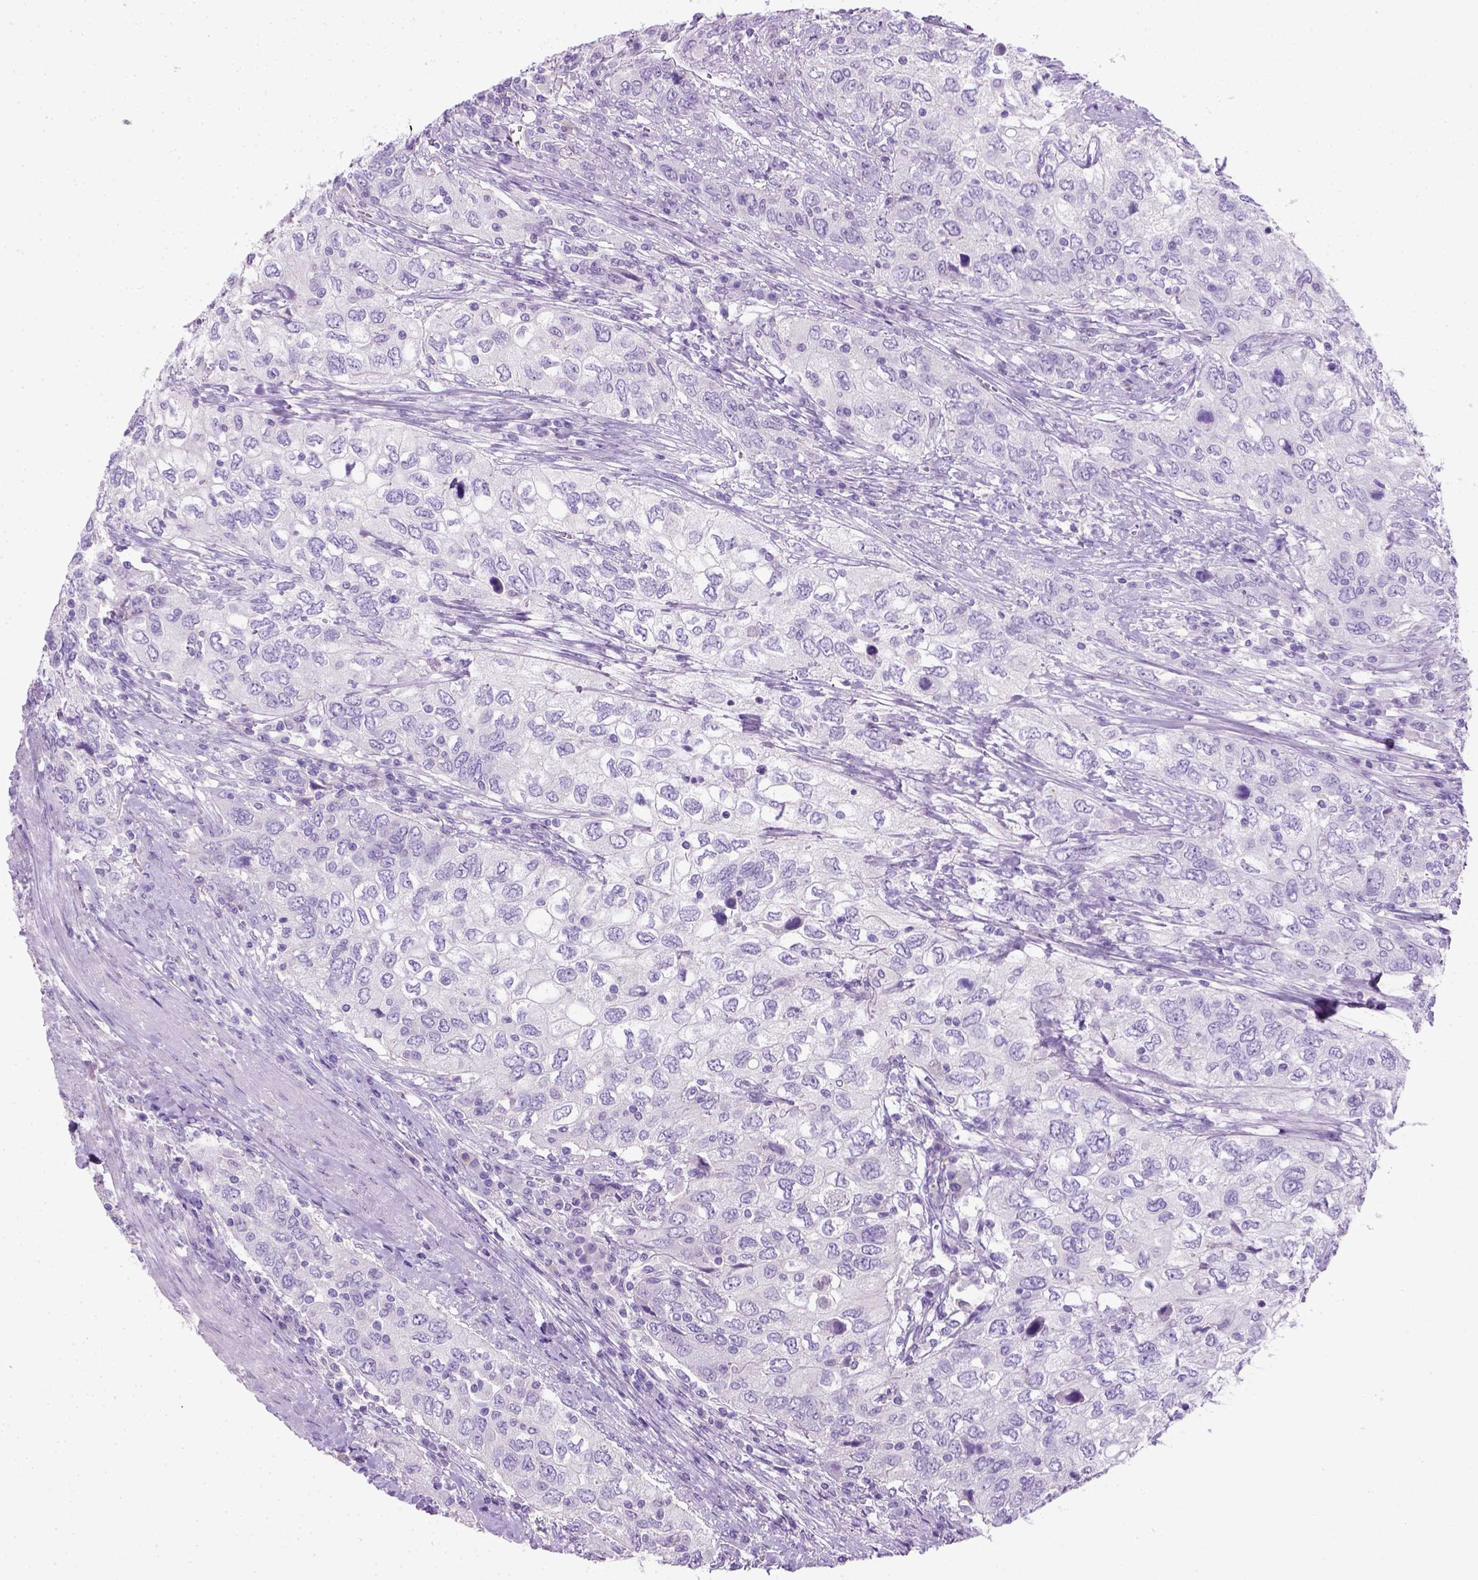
{"staining": {"intensity": "negative", "quantity": "none", "location": "none"}, "tissue": "urothelial cancer", "cell_type": "Tumor cells", "image_type": "cancer", "snomed": [{"axis": "morphology", "description": "Urothelial carcinoma, High grade"}, {"axis": "topography", "description": "Urinary bladder"}], "caption": "High magnification brightfield microscopy of high-grade urothelial carcinoma stained with DAB (brown) and counterstained with hematoxylin (blue): tumor cells show no significant expression.", "gene": "KRT71", "patient": {"sex": "male", "age": 76}}